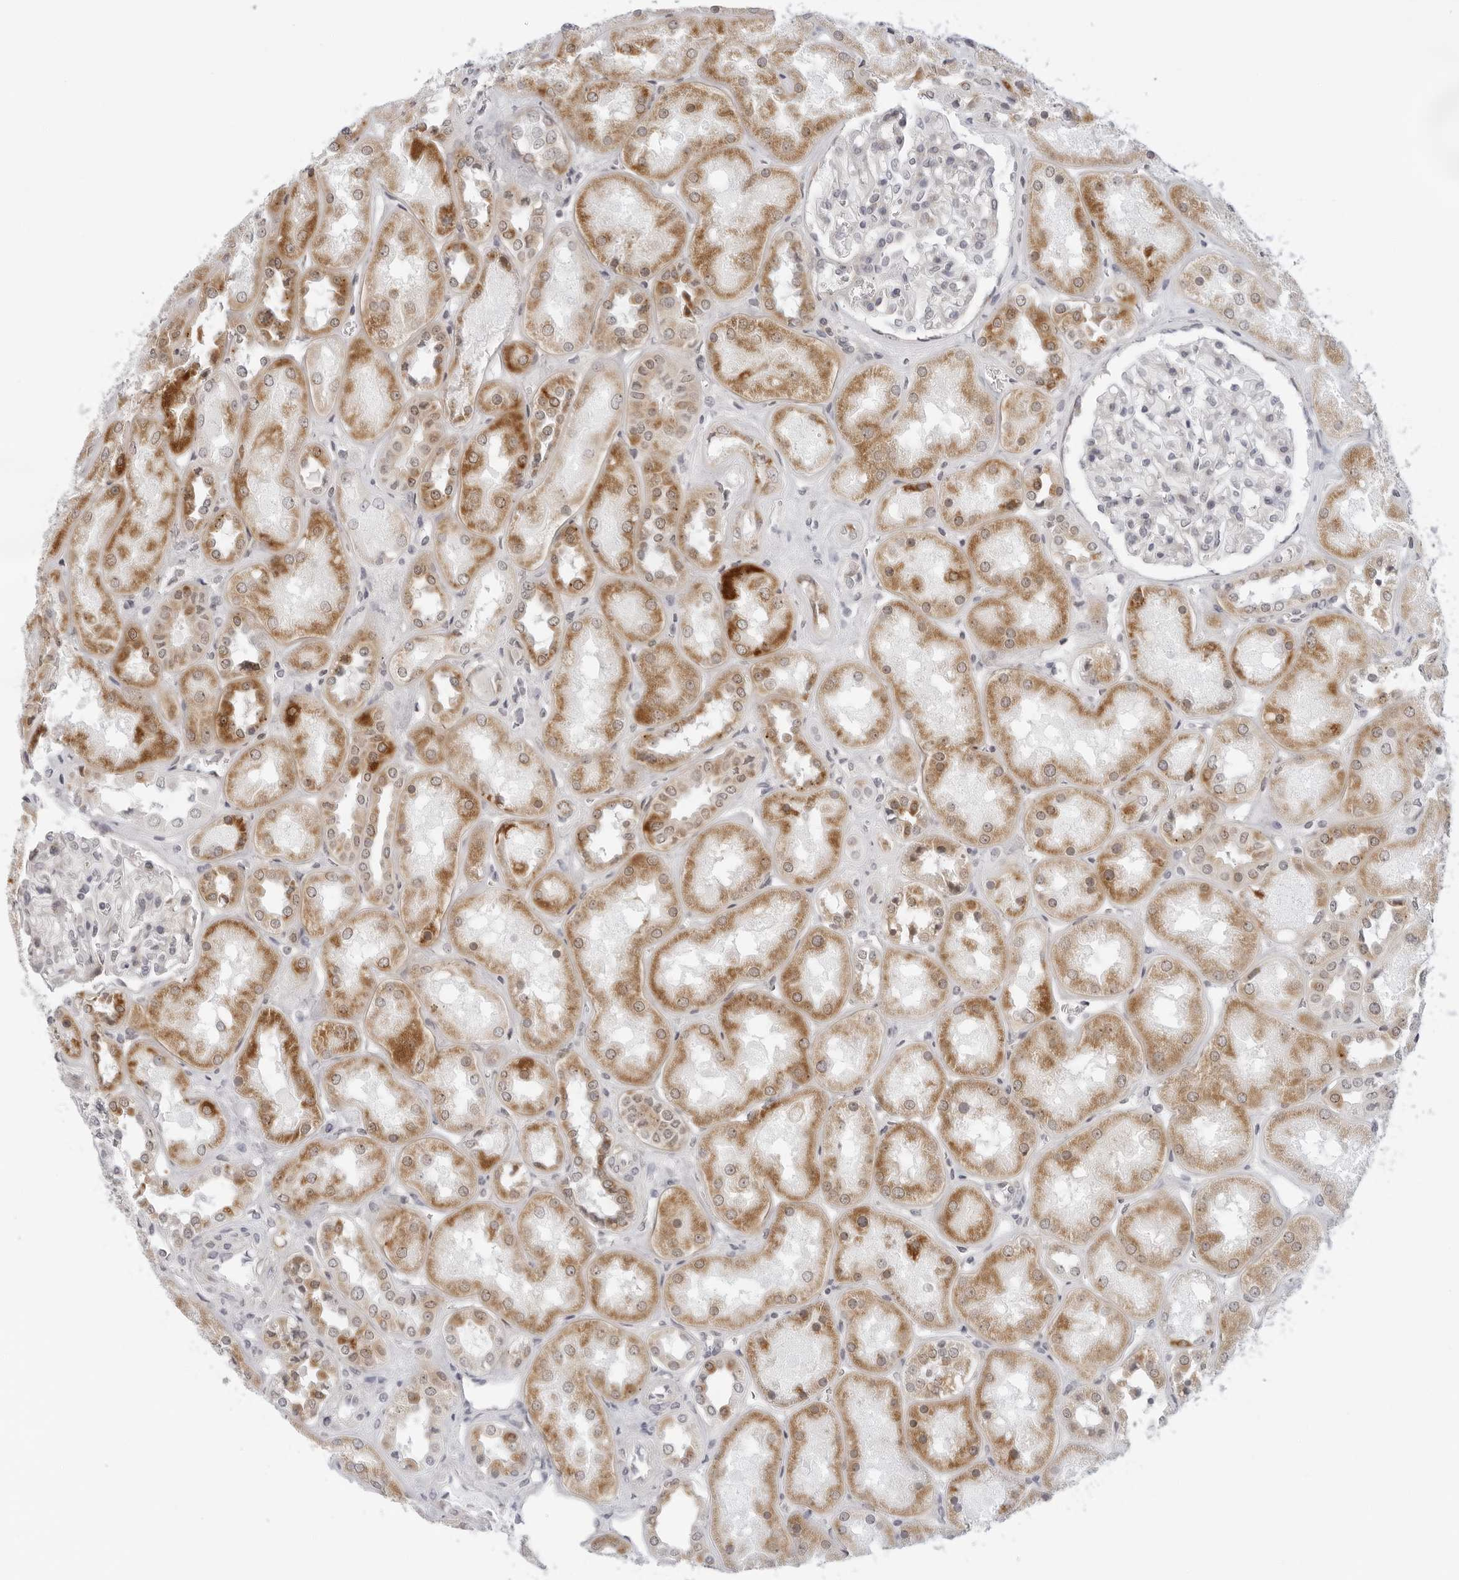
{"staining": {"intensity": "negative", "quantity": "none", "location": "none"}, "tissue": "kidney", "cell_type": "Cells in glomeruli", "image_type": "normal", "snomed": [{"axis": "morphology", "description": "Normal tissue, NOS"}, {"axis": "topography", "description": "Kidney"}], "caption": "Protein analysis of normal kidney demonstrates no significant staining in cells in glomeruli.", "gene": "CIART", "patient": {"sex": "male", "age": 70}}